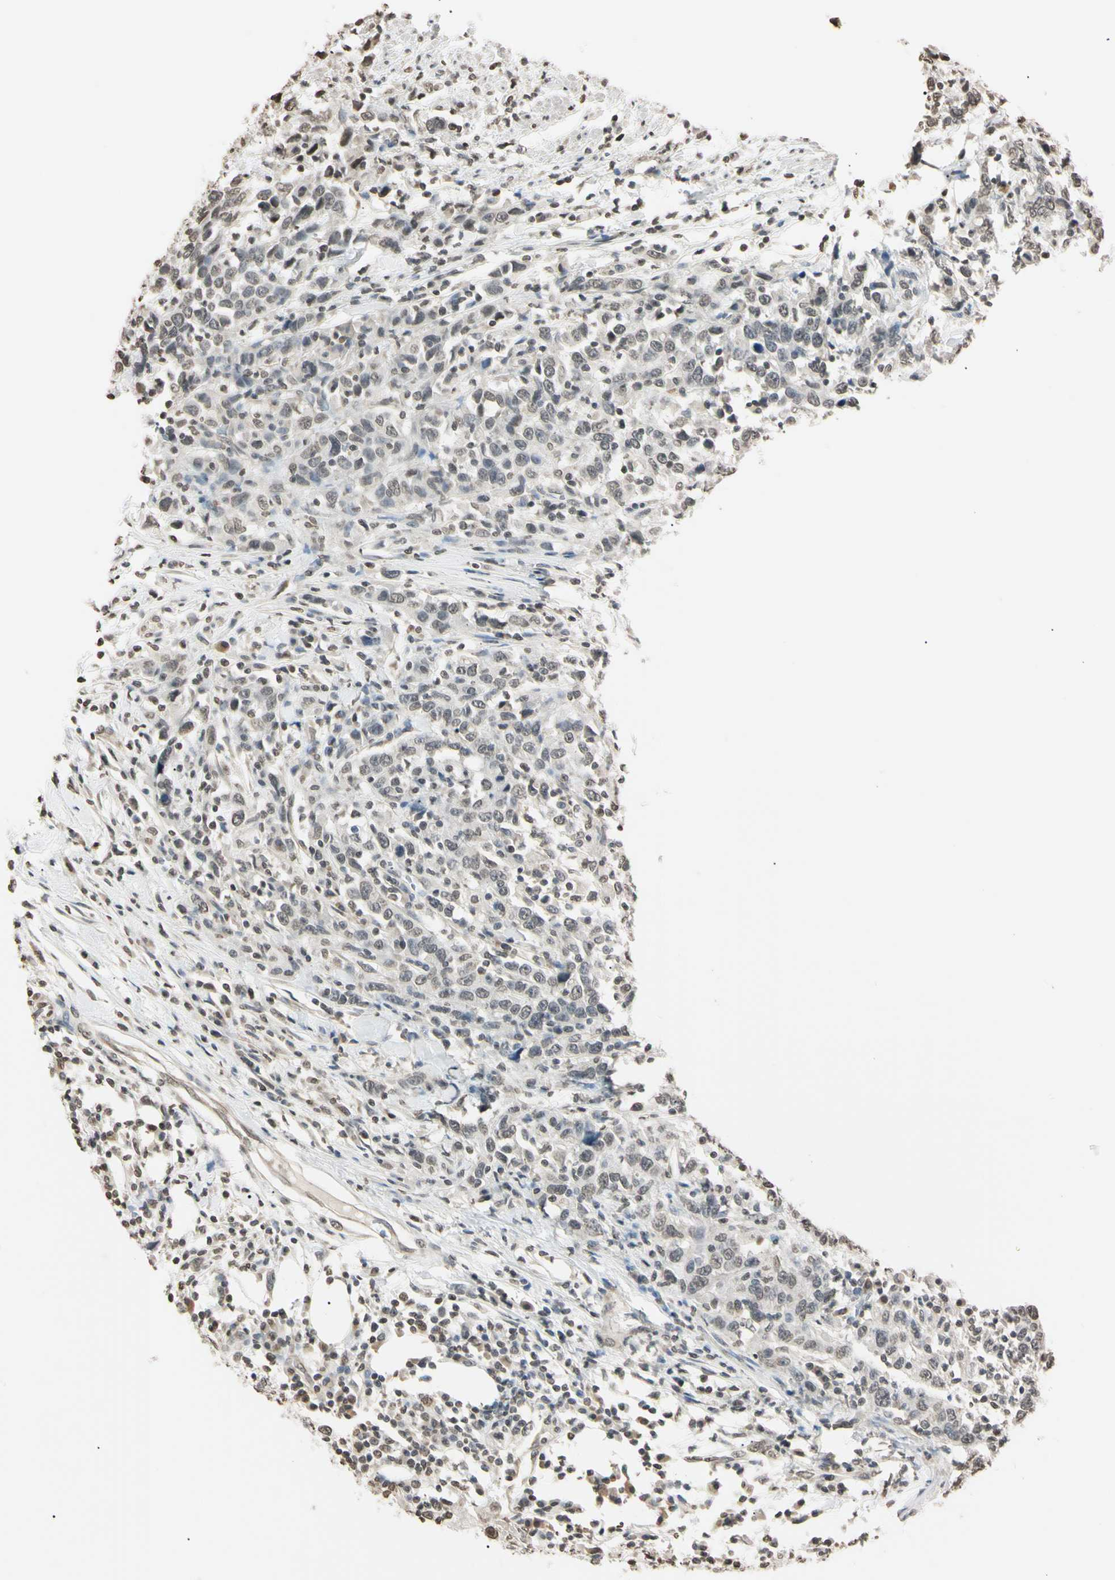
{"staining": {"intensity": "weak", "quantity": "25%-75%", "location": "nuclear"}, "tissue": "urothelial cancer", "cell_type": "Tumor cells", "image_type": "cancer", "snomed": [{"axis": "morphology", "description": "Urothelial carcinoma, High grade"}, {"axis": "topography", "description": "Urinary bladder"}], "caption": "Tumor cells demonstrate weak nuclear expression in about 25%-75% of cells in urothelial carcinoma (high-grade).", "gene": "CDC45", "patient": {"sex": "male", "age": 61}}